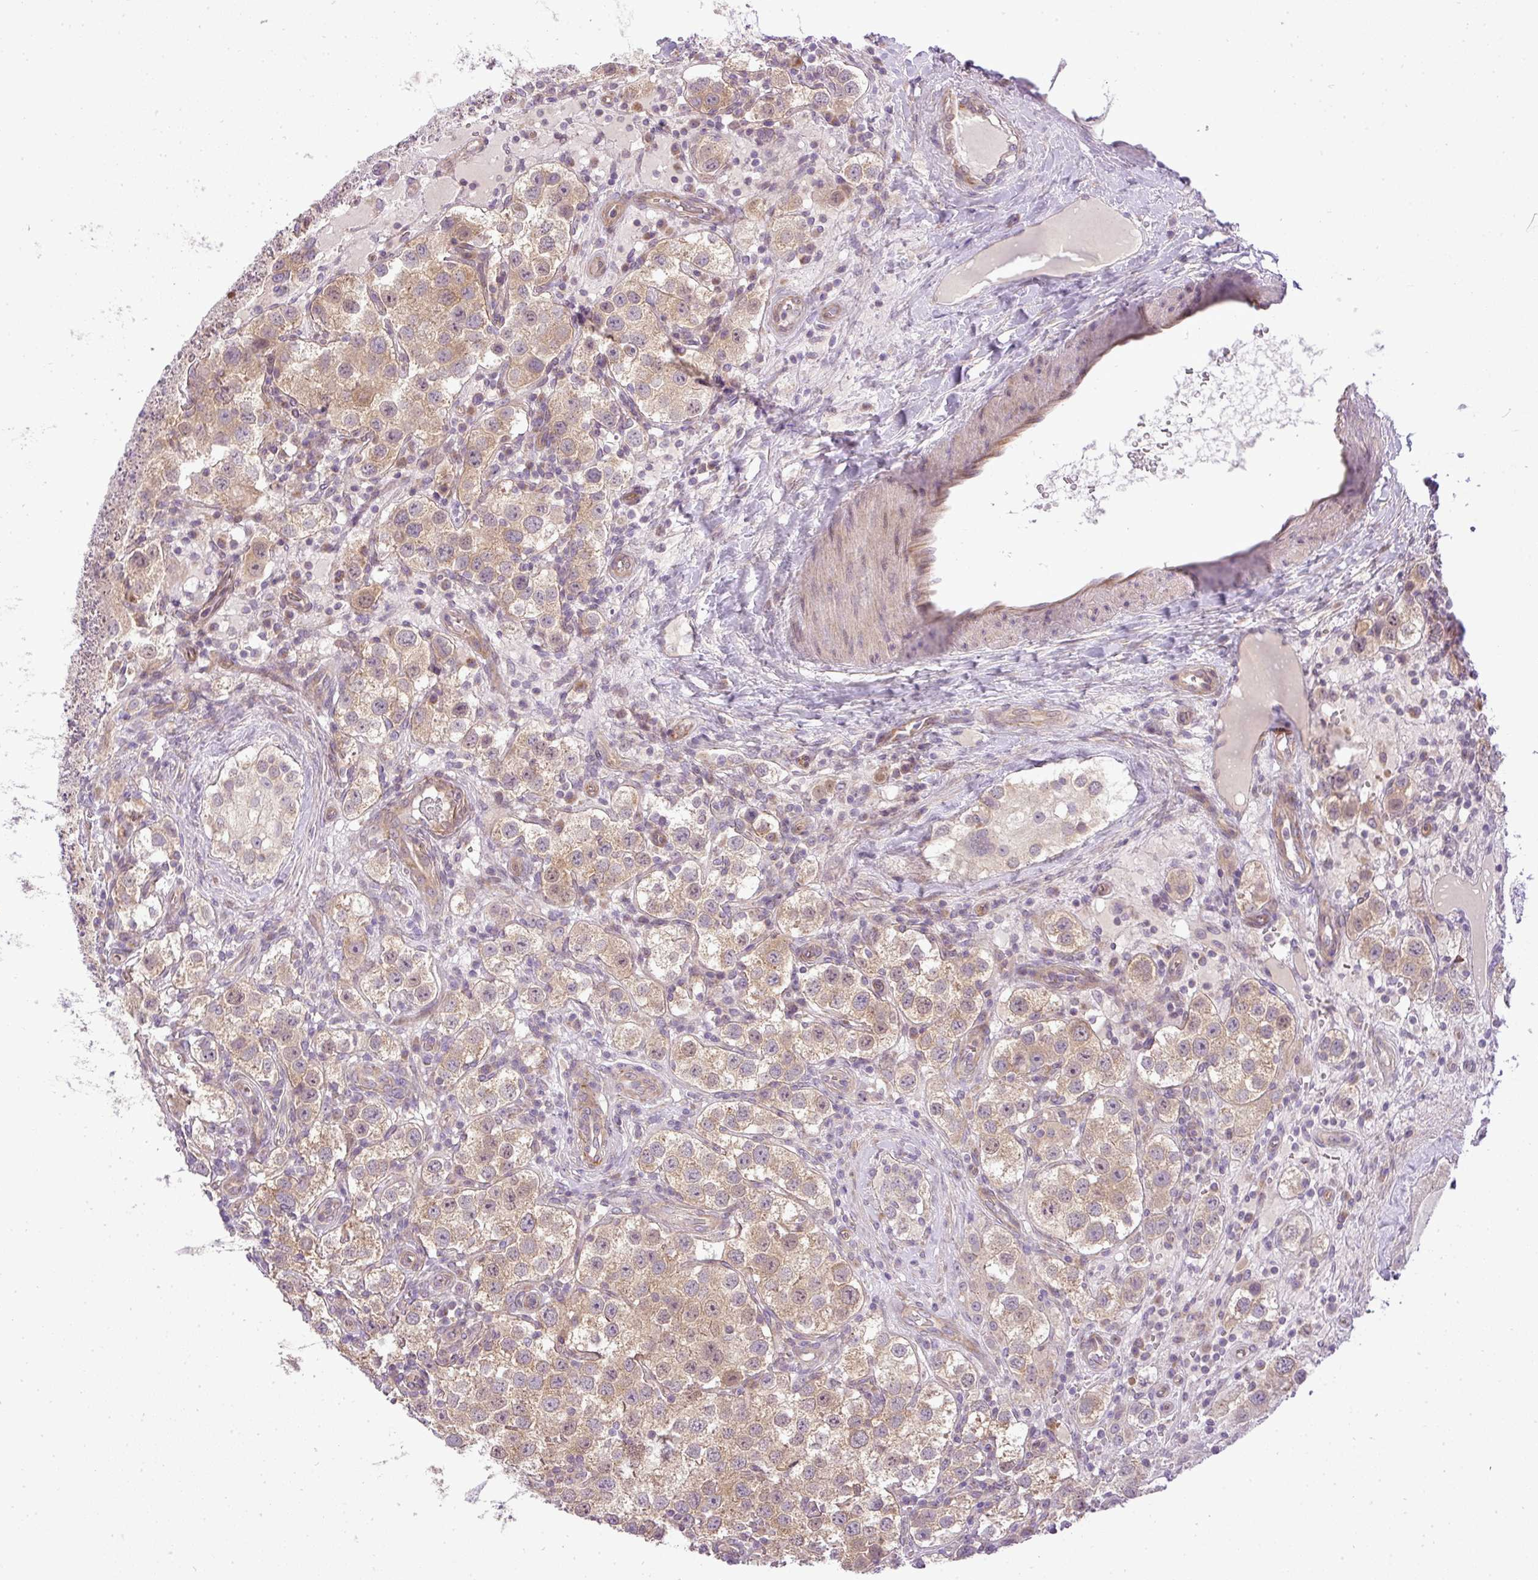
{"staining": {"intensity": "weak", "quantity": ">75%", "location": "cytoplasmic/membranous"}, "tissue": "testis cancer", "cell_type": "Tumor cells", "image_type": "cancer", "snomed": [{"axis": "morphology", "description": "Seminoma, NOS"}, {"axis": "topography", "description": "Testis"}], "caption": "DAB (3,3'-diaminobenzidine) immunohistochemical staining of human testis cancer (seminoma) displays weak cytoplasmic/membranous protein positivity in approximately >75% of tumor cells. (IHC, brightfield microscopy, high magnification).", "gene": "ZDHHC1", "patient": {"sex": "male", "age": 37}}